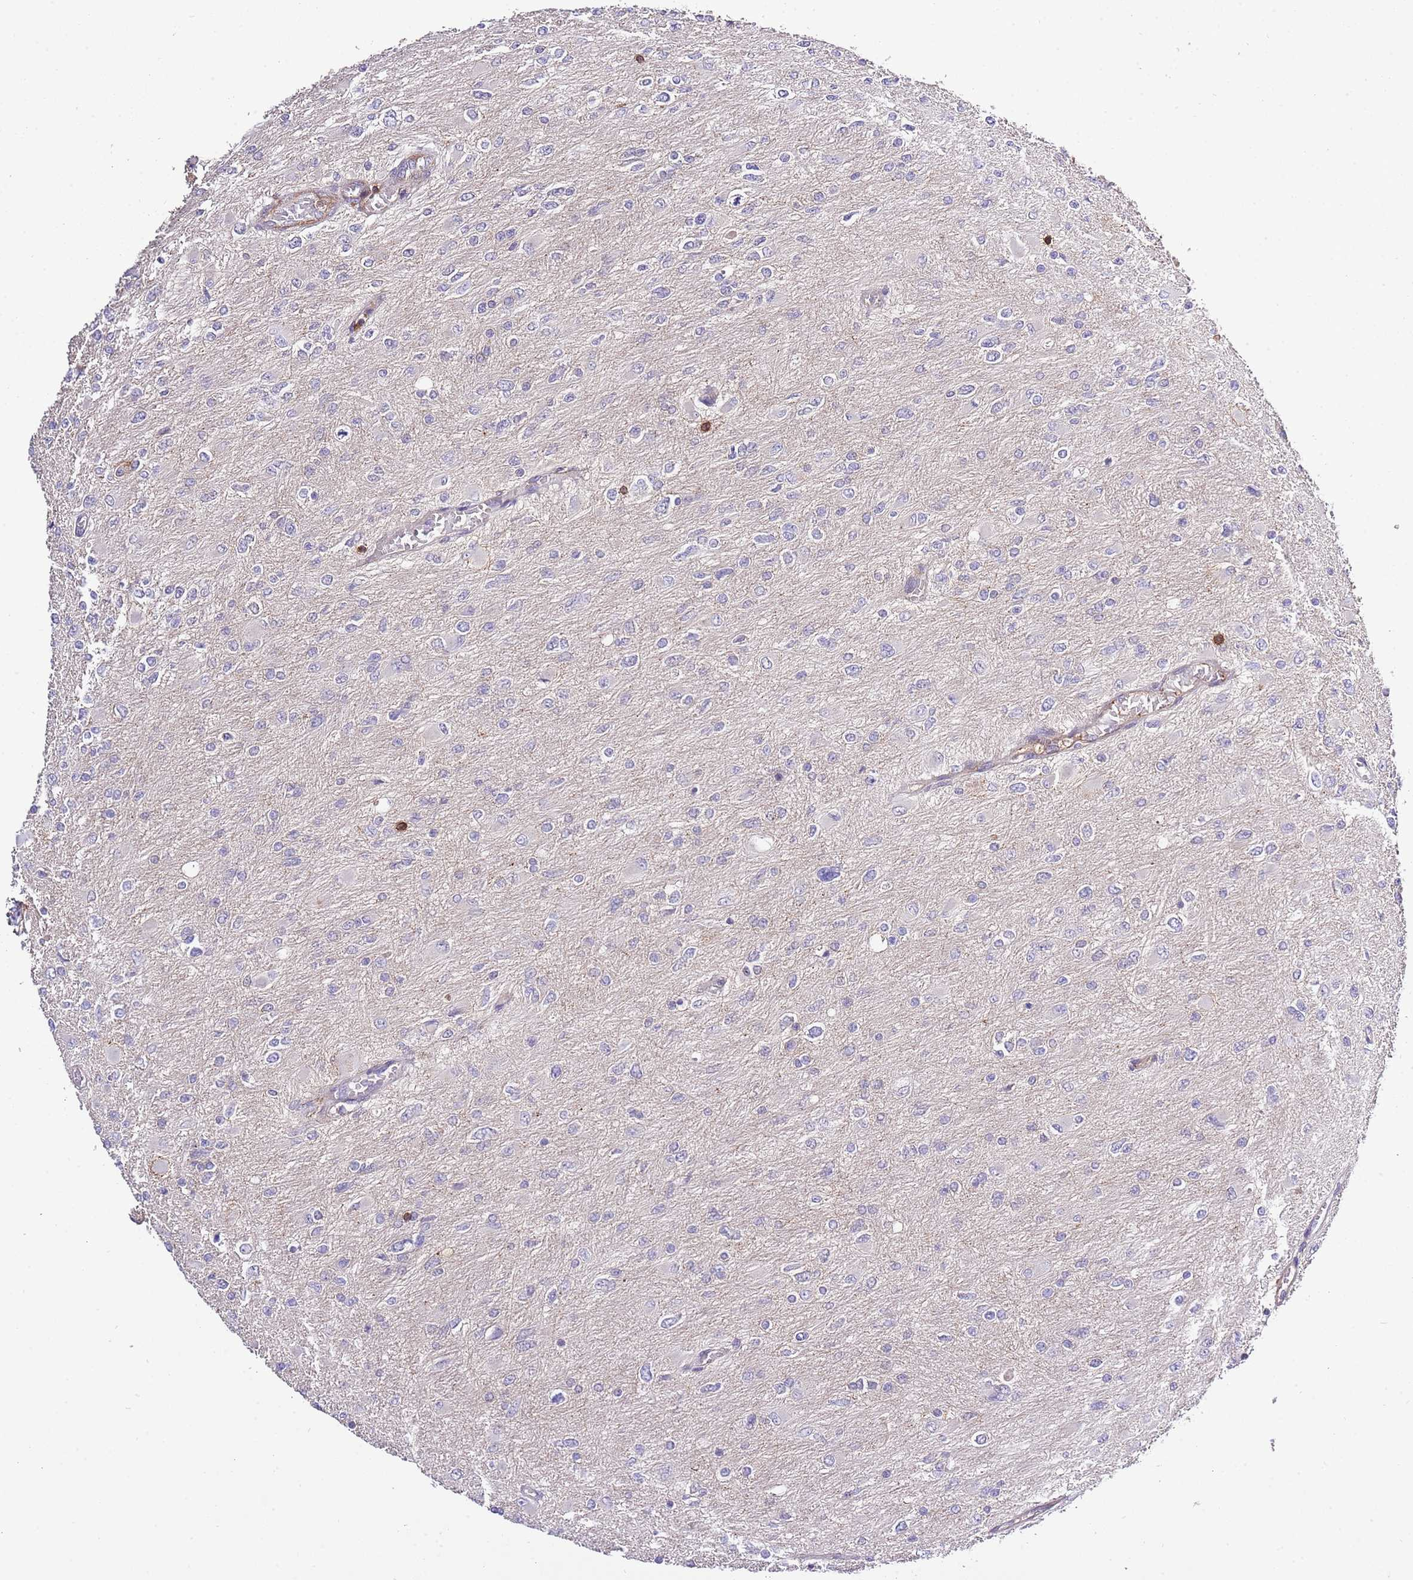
{"staining": {"intensity": "negative", "quantity": "none", "location": "none"}, "tissue": "glioma", "cell_type": "Tumor cells", "image_type": "cancer", "snomed": [{"axis": "morphology", "description": "Glioma, malignant, High grade"}, {"axis": "topography", "description": "Cerebral cortex"}], "caption": "Tumor cells show no significant staining in glioma. The staining is performed using DAB (3,3'-diaminobenzidine) brown chromogen with nuclei counter-stained in using hematoxylin.", "gene": "EFHD1", "patient": {"sex": "female", "age": 36}}